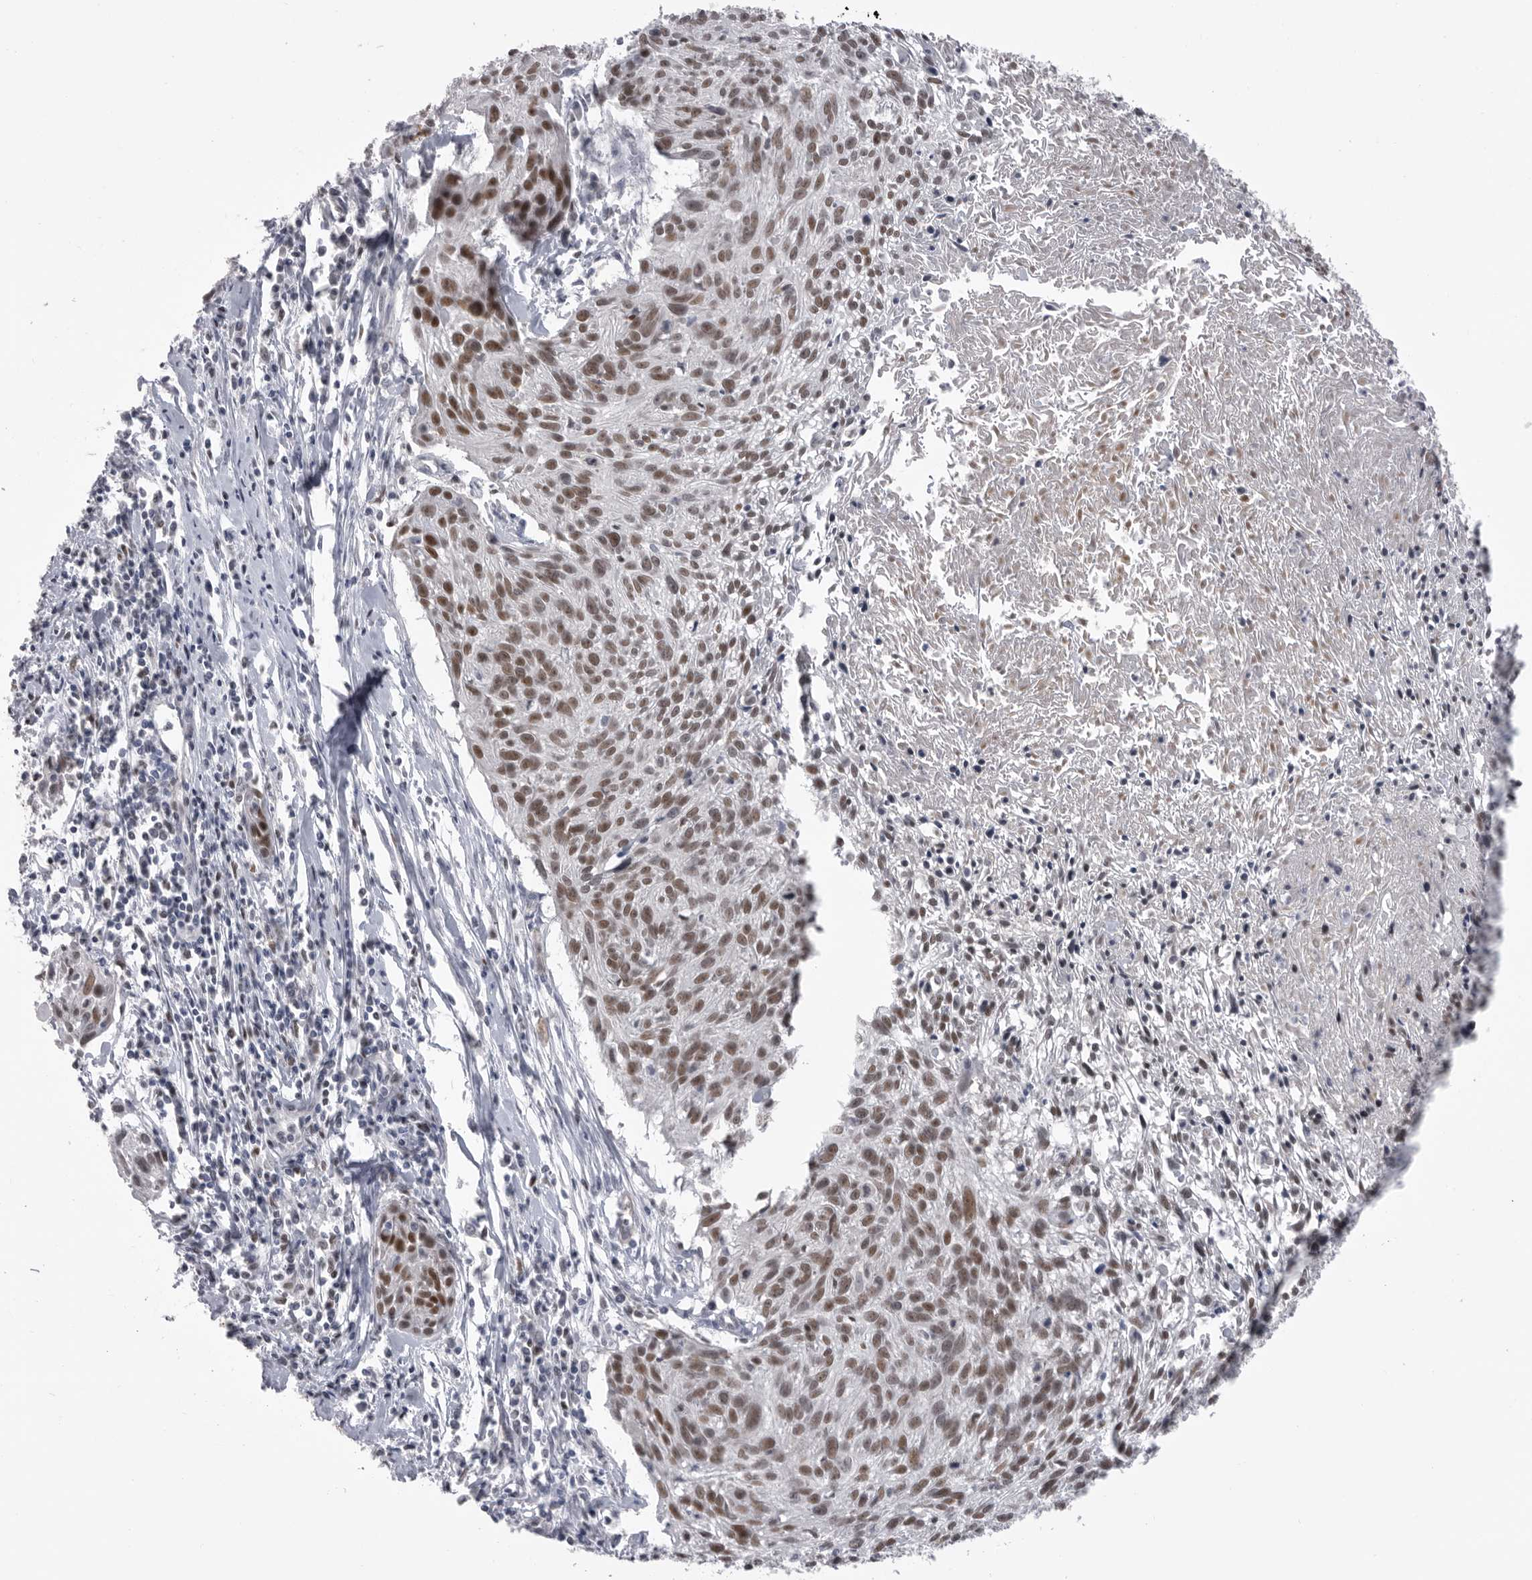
{"staining": {"intensity": "moderate", "quantity": ">75%", "location": "nuclear"}, "tissue": "cervical cancer", "cell_type": "Tumor cells", "image_type": "cancer", "snomed": [{"axis": "morphology", "description": "Squamous cell carcinoma, NOS"}, {"axis": "topography", "description": "Cervix"}], "caption": "Immunohistochemical staining of human squamous cell carcinoma (cervical) shows moderate nuclear protein expression in approximately >75% of tumor cells. (Brightfield microscopy of DAB IHC at high magnification).", "gene": "ZBTB7B", "patient": {"sex": "female", "age": 51}}